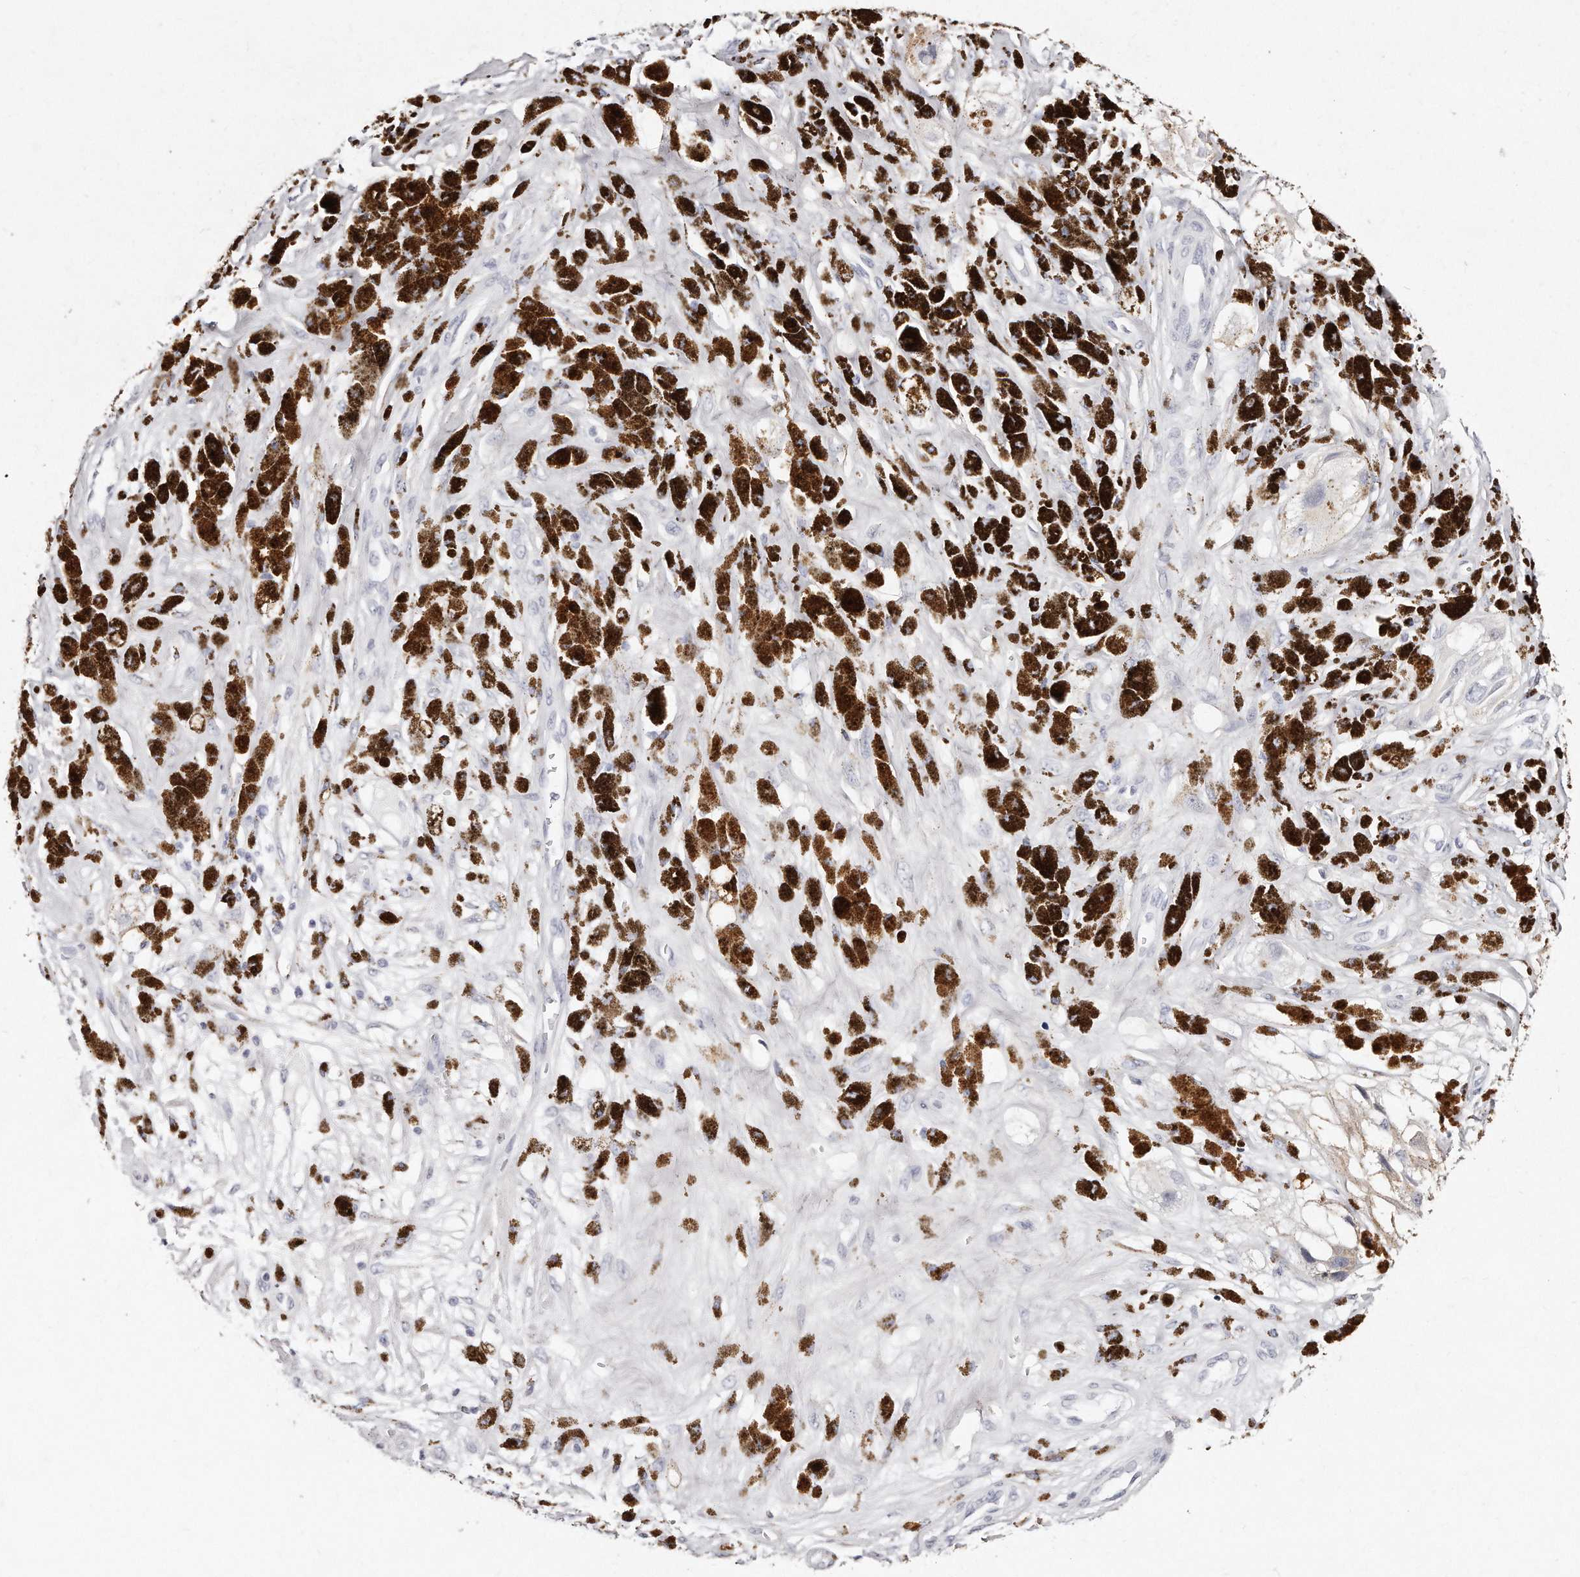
{"staining": {"intensity": "negative", "quantity": "none", "location": "none"}, "tissue": "melanoma", "cell_type": "Tumor cells", "image_type": "cancer", "snomed": [{"axis": "morphology", "description": "Malignant melanoma, NOS"}, {"axis": "topography", "description": "Skin"}], "caption": "An immunohistochemistry (IHC) photomicrograph of malignant melanoma is shown. There is no staining in tumor cells of malignant melanoma.", "gene": "GDA", "patient": {"sex": "male", "age": 88}}